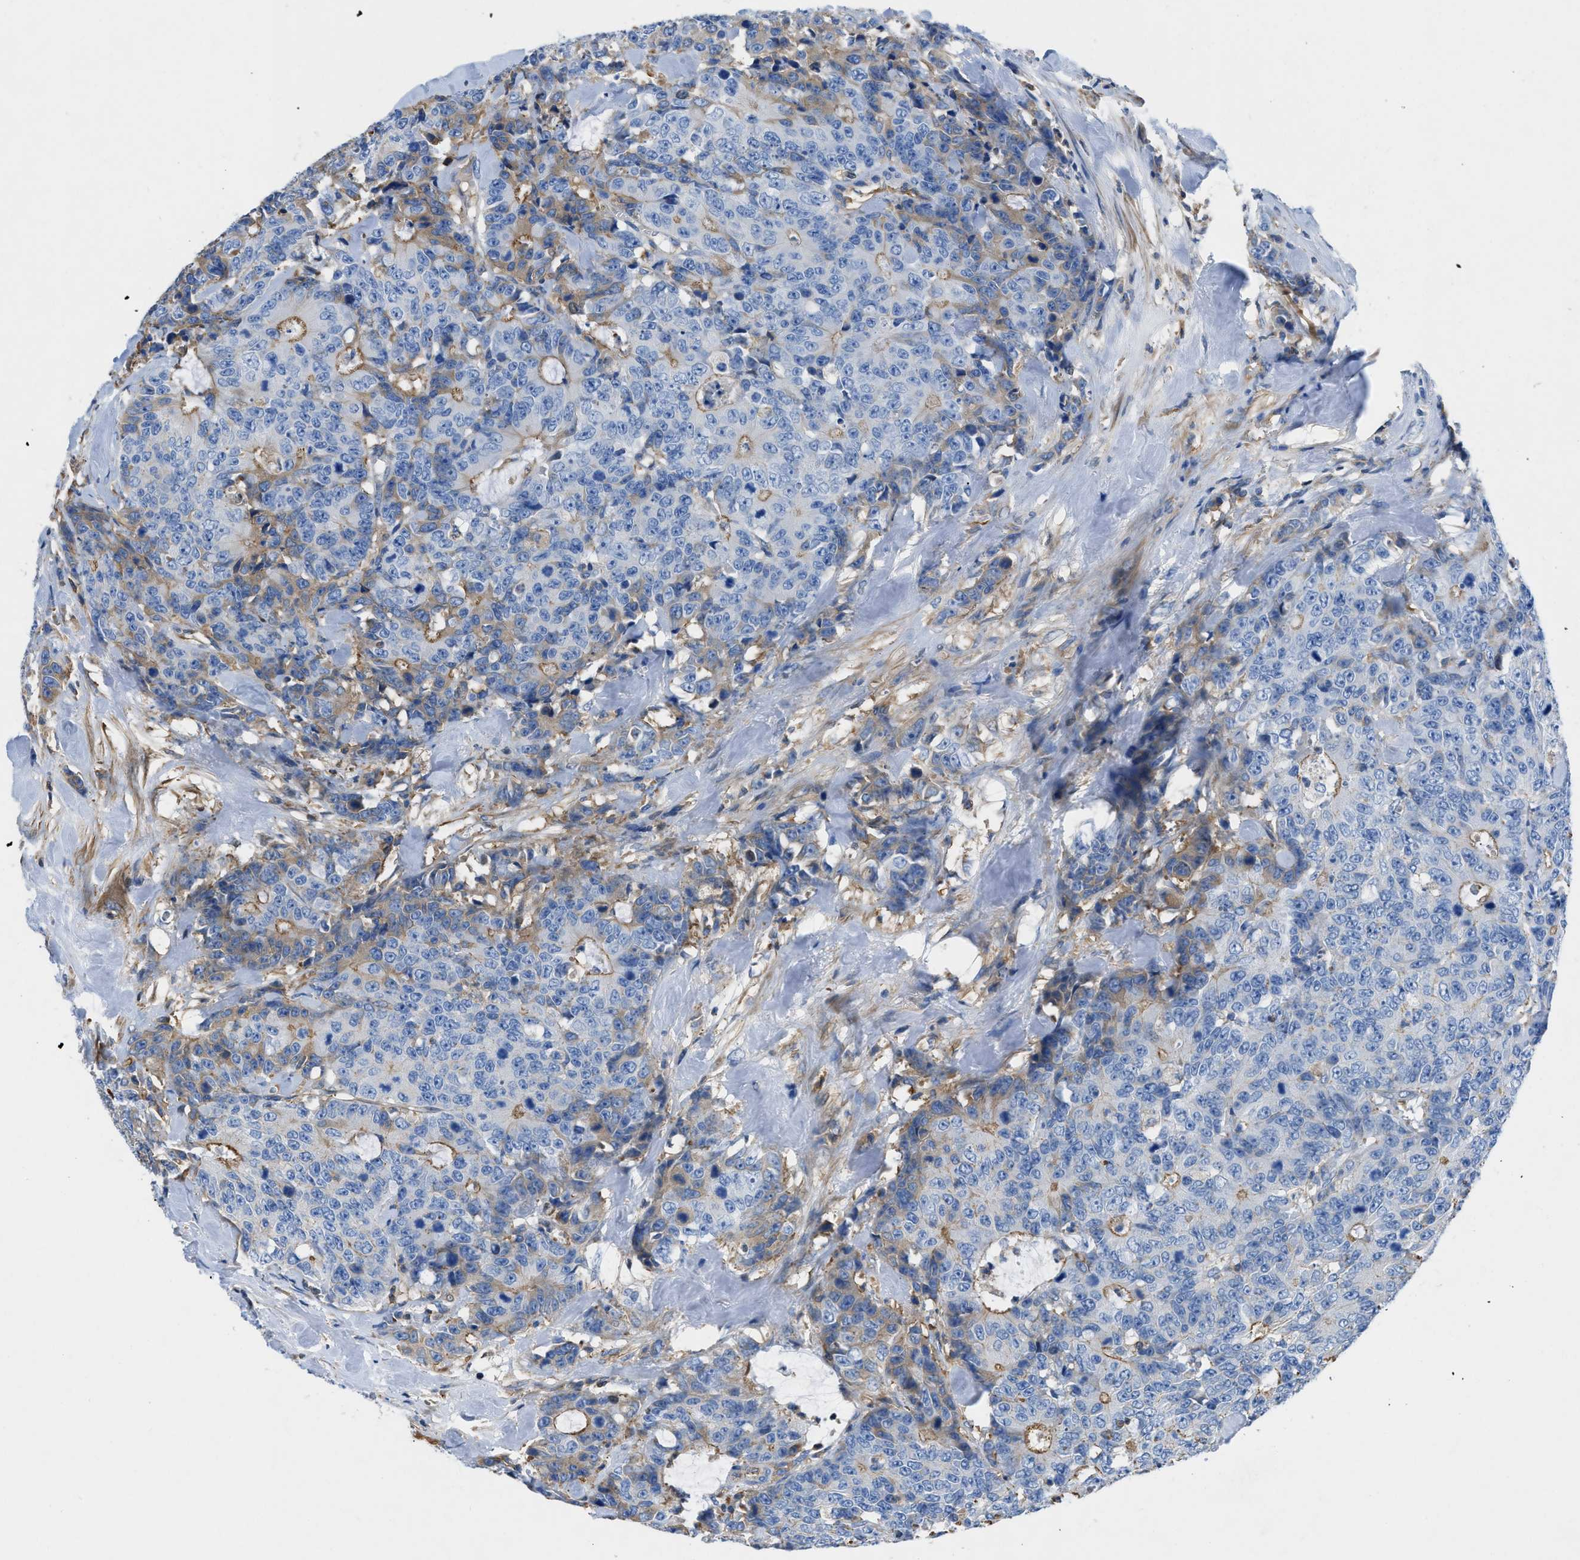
{"staining": {"intensity": "moderate", "quantity": "<25%", "location": "cytoplasmic/membranous"}, "tissue": "colorectal cancer", "cell_type": "Tumor cells", "image_type": "cancer", "snomed": [{"axis": "morphology", "description": "Adenocarcinoma, NOS"}, {"axis": "topography", "description": "Colon"}], "caption": "About <25% of tumor cells in colorectal adenocarcinoma demonstrate moderate cytoplasmic/membranous protein expression as visualized by brown immunohistochemical staining.", "gene": "ATP6V0D1", "patient": {"sex": "female", "age": 86}}